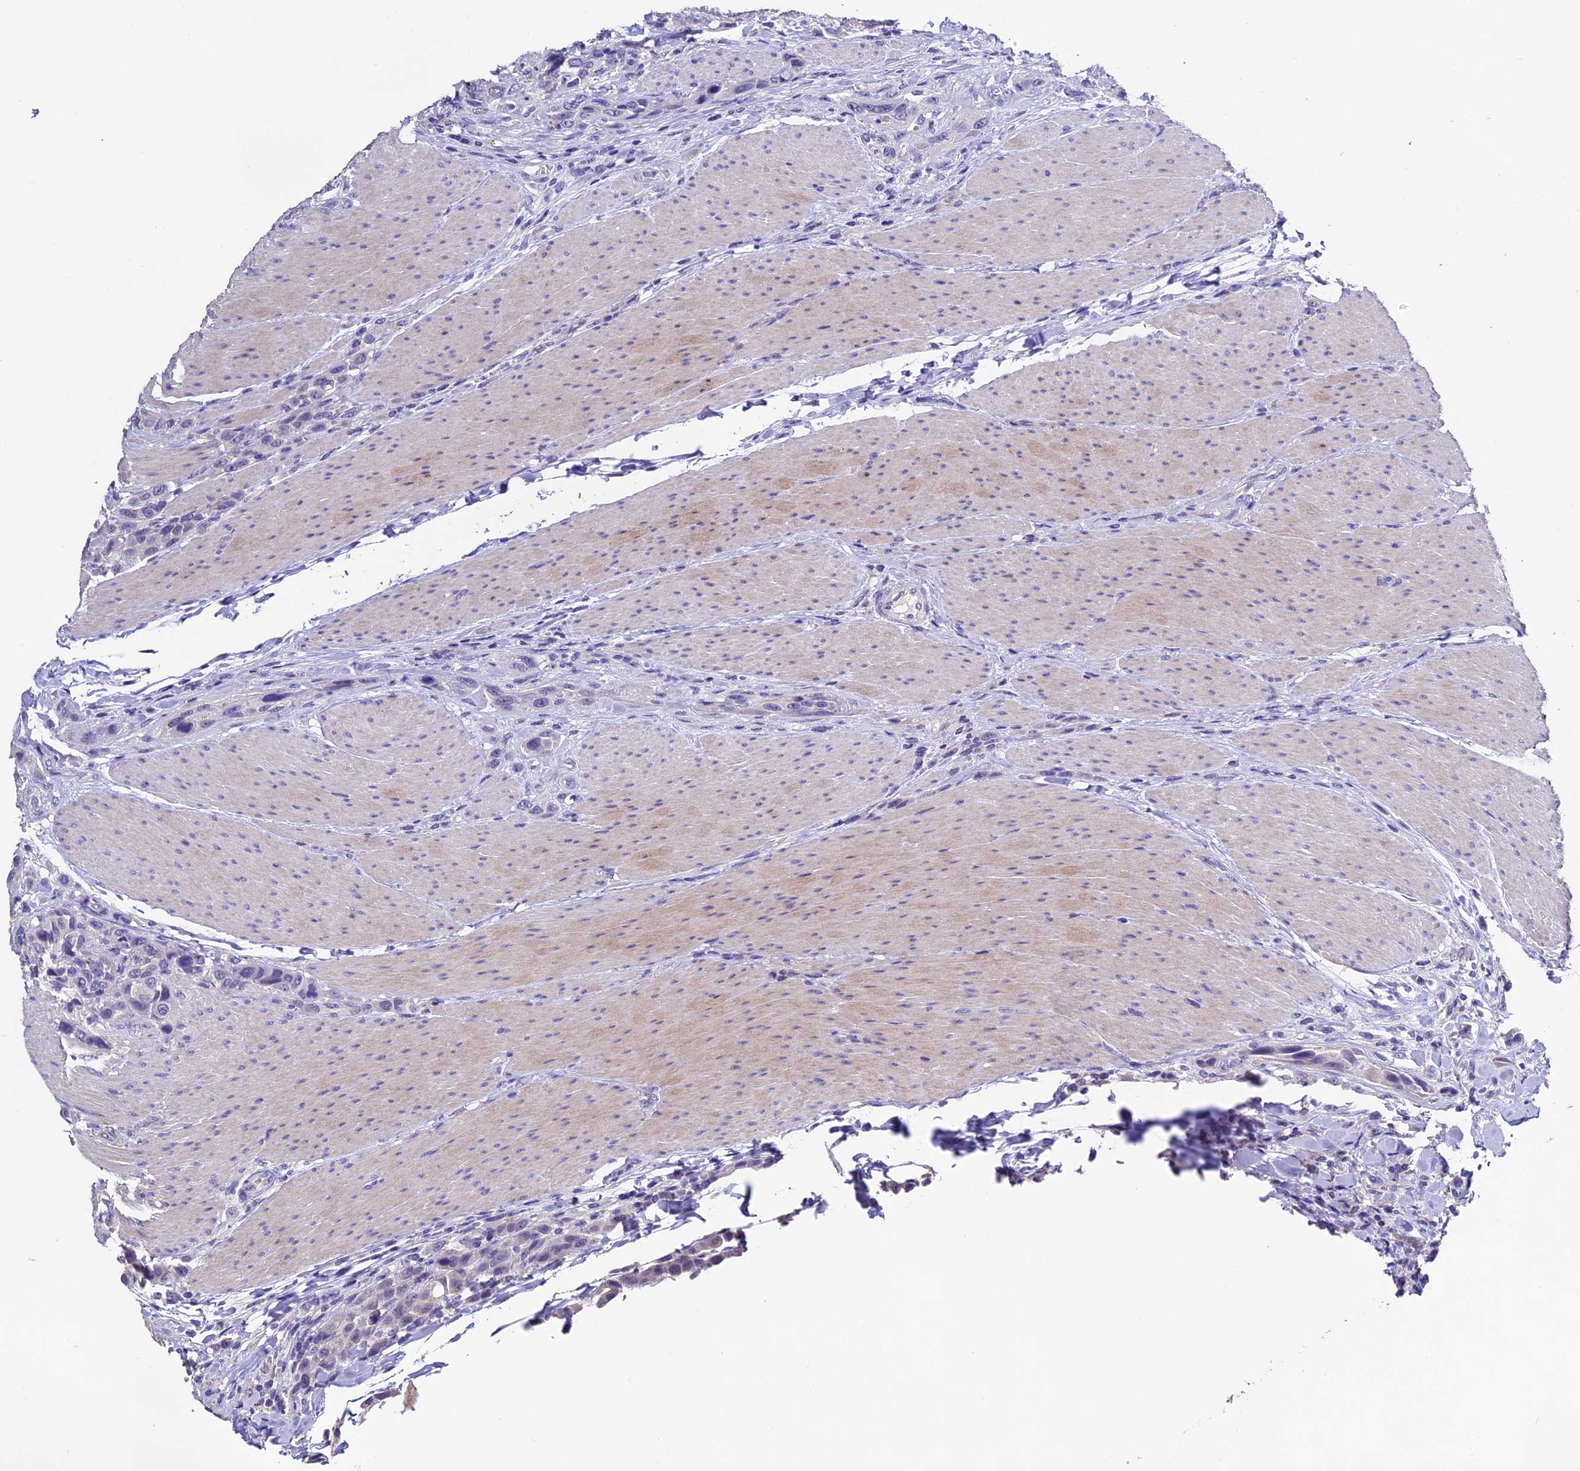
{"staining": {"intensity": "negative", "quantity": "none", "location": "none"}, "tissue": "urothelial cancer", "cell_type": "Tumor cells", "image_type": "cancer", "snomed": [{"axis": "morphology", "description": "Urothelial carcinoma, High grade"}, {"axis": "topography", "description": "Urinary bladder"}], "caption": "There is no significant staining in tumor cells of urothelial cancer. The staining was performed using DAB (3,3'-diaminobenzidine) to visualize the protein expression in brown, while the nuclei were stained in blue with hematoxylin (Magnification: 20x).", "gene": "FBXW9", "patient": {"sex": "male", "age": 50}}